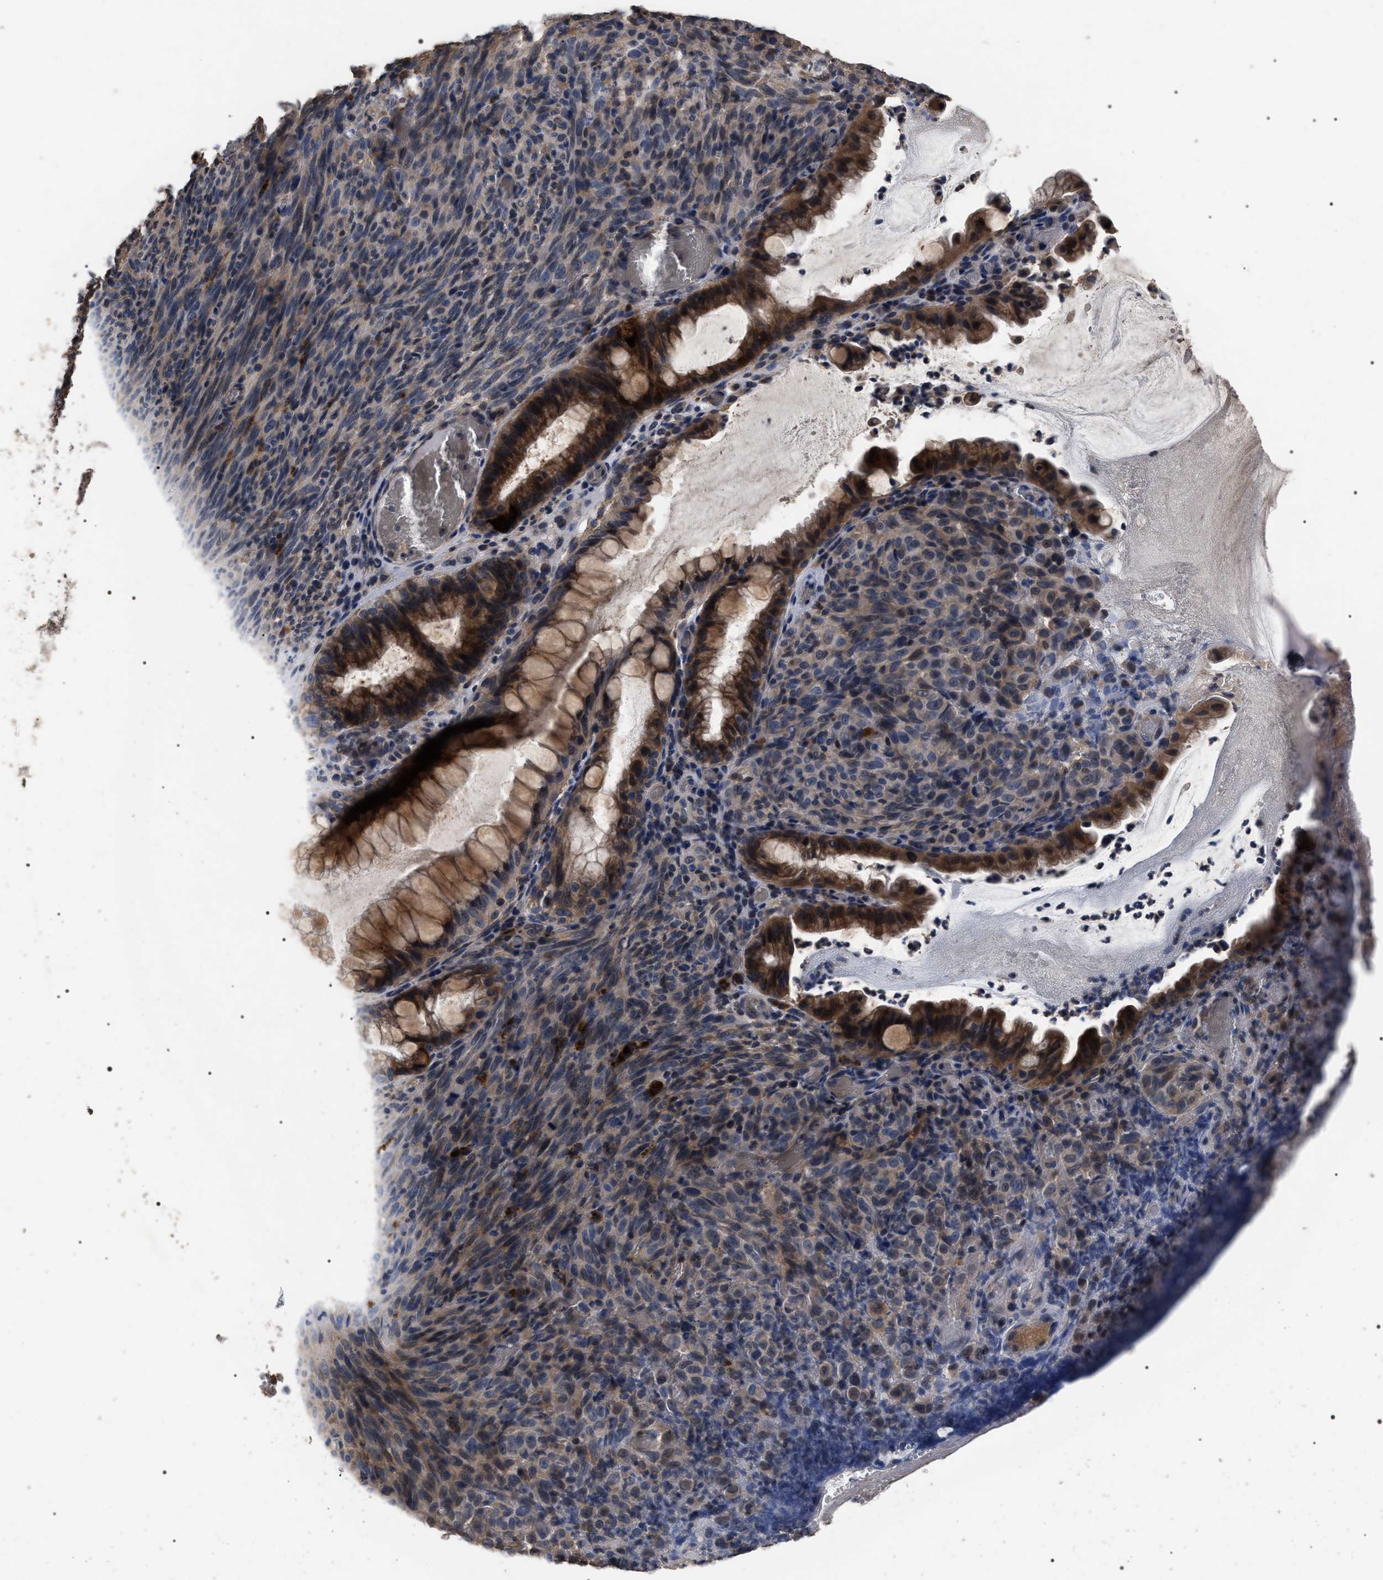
{"staining": {"intensity": "moderate", "quantity": "25%-75%", "location": "cytoplasmic/membranous,nuclear"}, "tissue": "melanoma", "cell_type": "Tumor cells", "image_type": "cancer", "snomed": [{"axis": "morphology", "description": "Malignant melanoma, NOS"}, {"axis": "topography", "description": "Rectum"}], "caption": "Brown immunohistochemical staining in melanoma reveals moderate cytoplasmic/membranous and nuclear staining in about 25%-75% of tumor cells.", "gene": "UPF3A", "patient": {"sex": "female", "age": 81}}